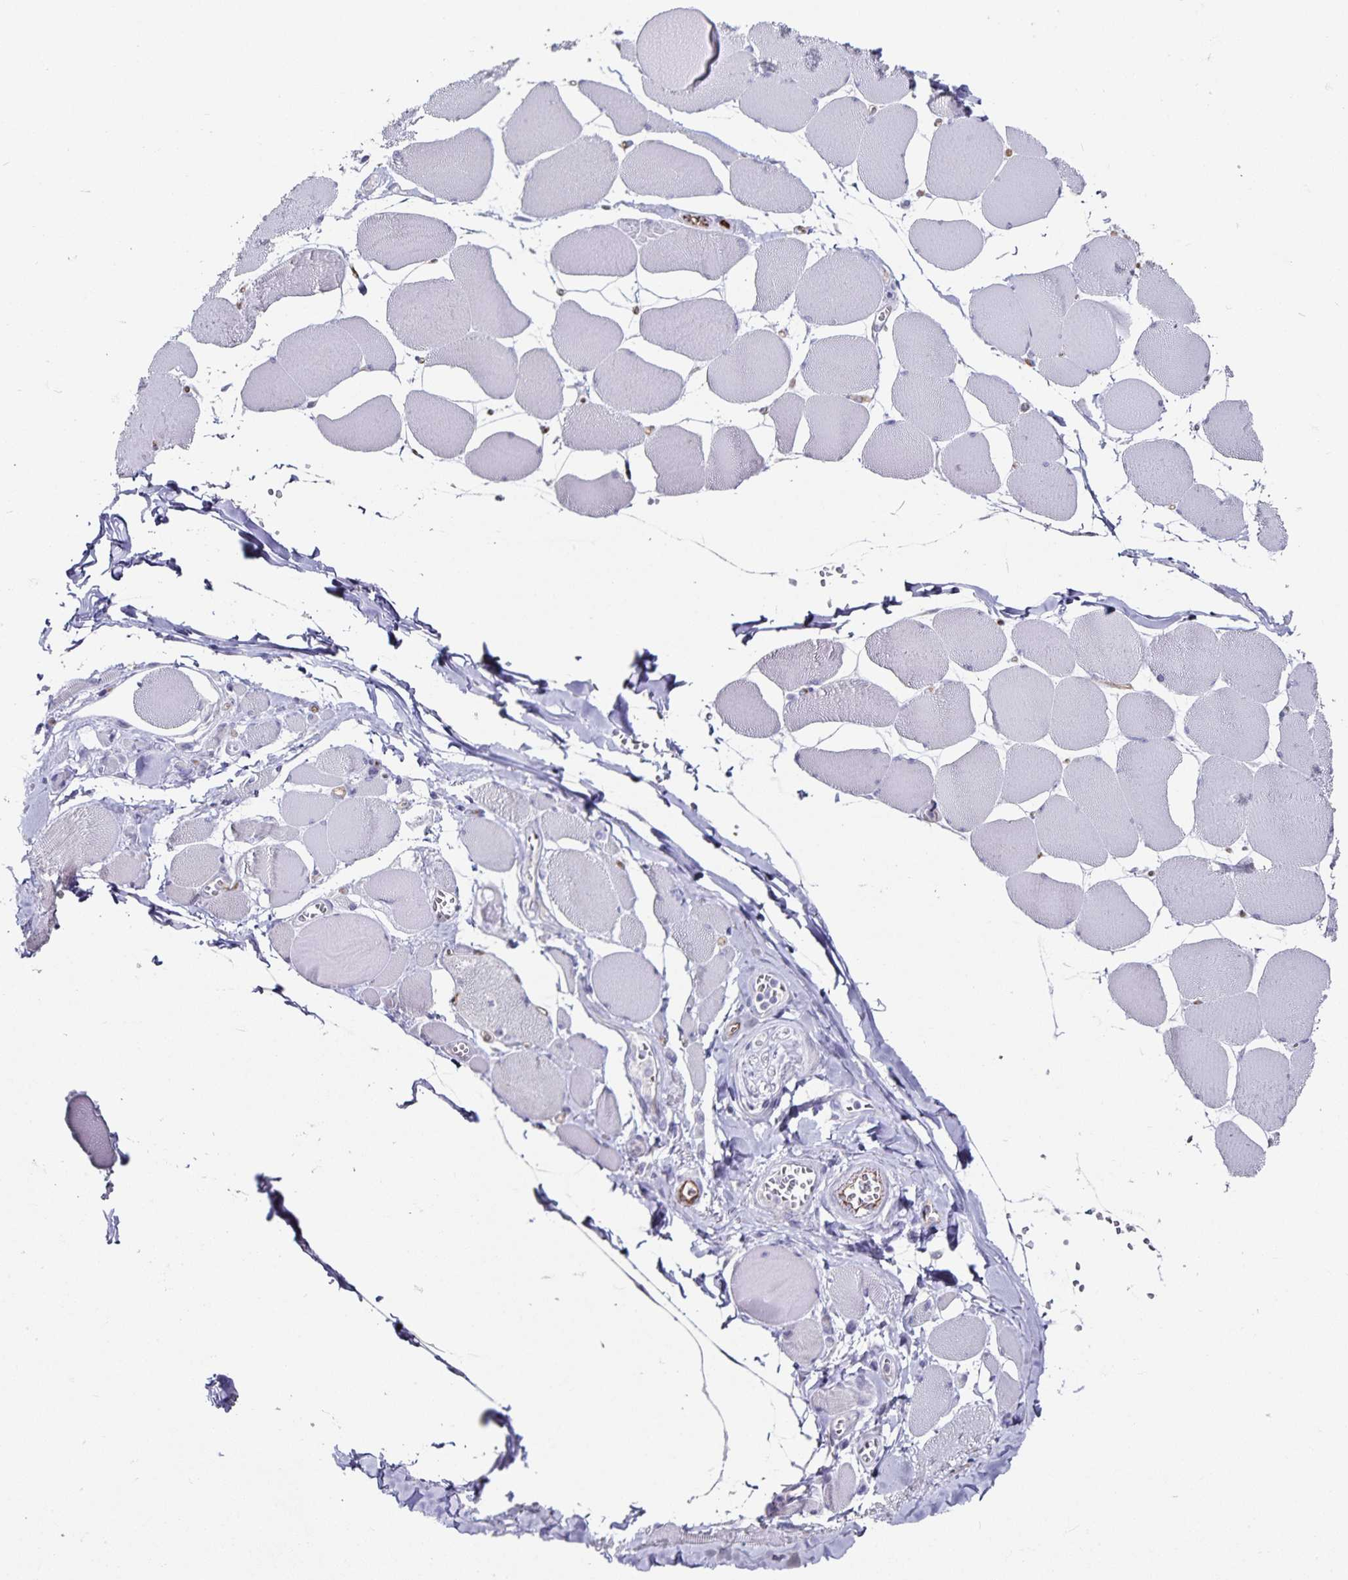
{"staining": {"intensity": "negative", "quantity": "none", "location": "none"}, "tissue": "skeletal muscle", "cell_type": "Myocytes", "image_type": "normal", "snomed": [{"axis": "morphology", "description": "Normal tissue, NOS"}, {"axis": "topography", "description": "Skeletal muscle"}], "caption": "Immunohistochemistry of unremarkable human skeletal muscle displays no positivity in myocytes. Brightfield microscopy of immunohistochemistry stained with DAB (brown) and hematoxylin (blue), captured at high magnification.", "gene": "PODXL", "patient": {"sex": "female", "age": 75}}